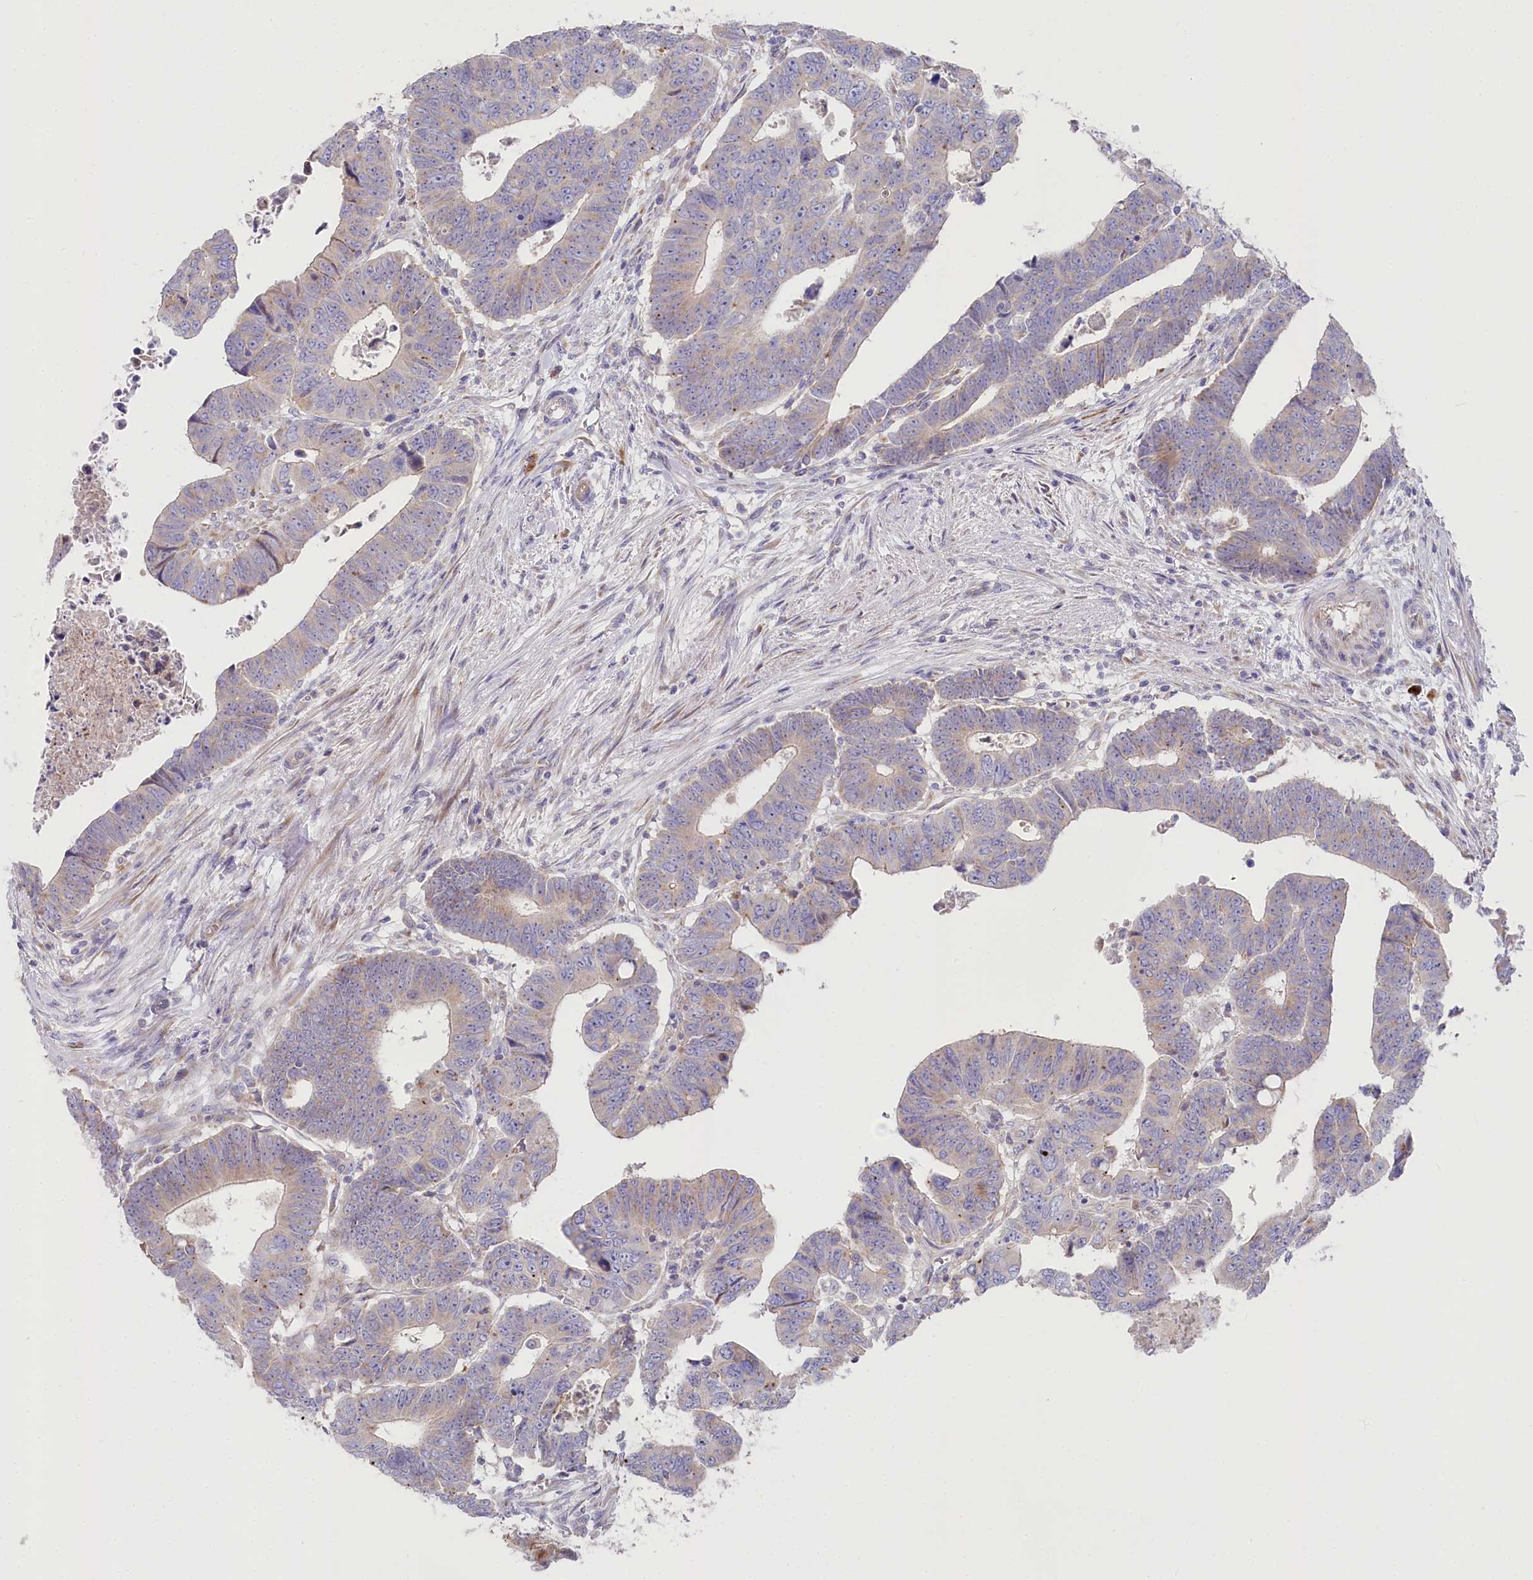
{"staining": {"intensity": "negative", "quantity": "none", "location": "none"}, "tissue": "colorectal cancer", "cell_type": "Tumor cells", "image_type": "cancer", "snomed": [{"axis": "morphology", "description": "Normal tissue, NOS"}, {"axis": "morphology", "description": "Adenocarcinoma, NOS"}, {"axis": "topography", "description": "Rectum"}], "caption": "A high-resolution image shows immunohistochemistry (IHC) staining of adenocarcinoma (colorectal), which demonstrates no significant staining in tumor cells.", "gene": "POGLUT1", "patient": {"sex": "female", "age": 65}}